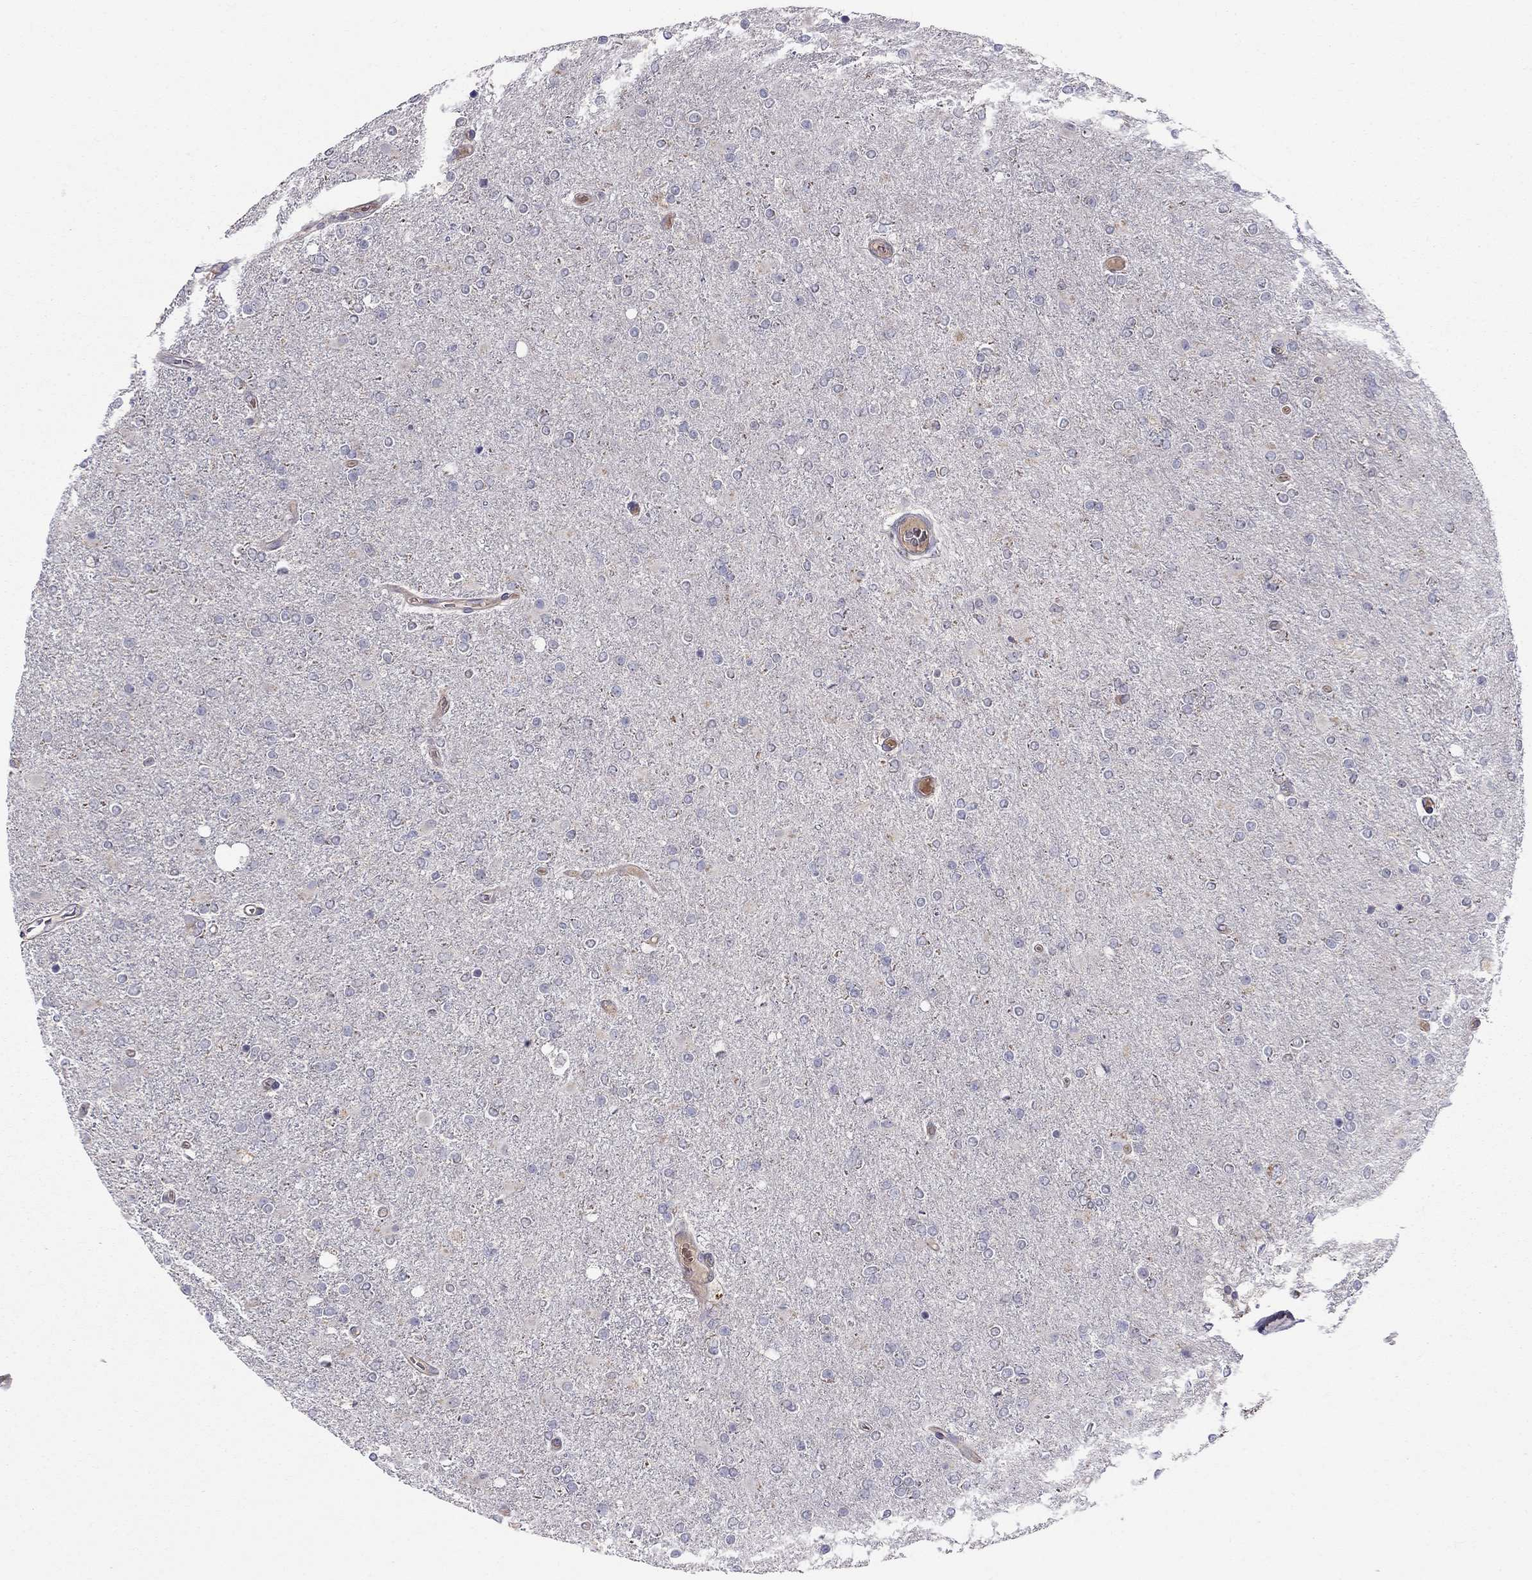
{"staining": {"intensity": "negative", "quantity": "none", "location": "none"}, "tissue": "glioma", "cell_type": "Tumor cells", "image_type": "cancer", "snomed": [{"axis": "morphology", "description": "Glioma, malignant, High grade"}, {"axis": "topography", "description": "Cerebral cortex"}], "caption": "High magnification brightfield microscopy of high-grade glioma (malignant) stained with DAB (brown) and counterstained with hematoxylin (blue): tumor cells show no significant expression. (Stains: DAB immunohistochemistry with hematoxylin counter stain, Microscopy: brightfield microscopy at high magnification).", "gene": "PIK3CG", "patient": {"sex": "male", "age": 70}}